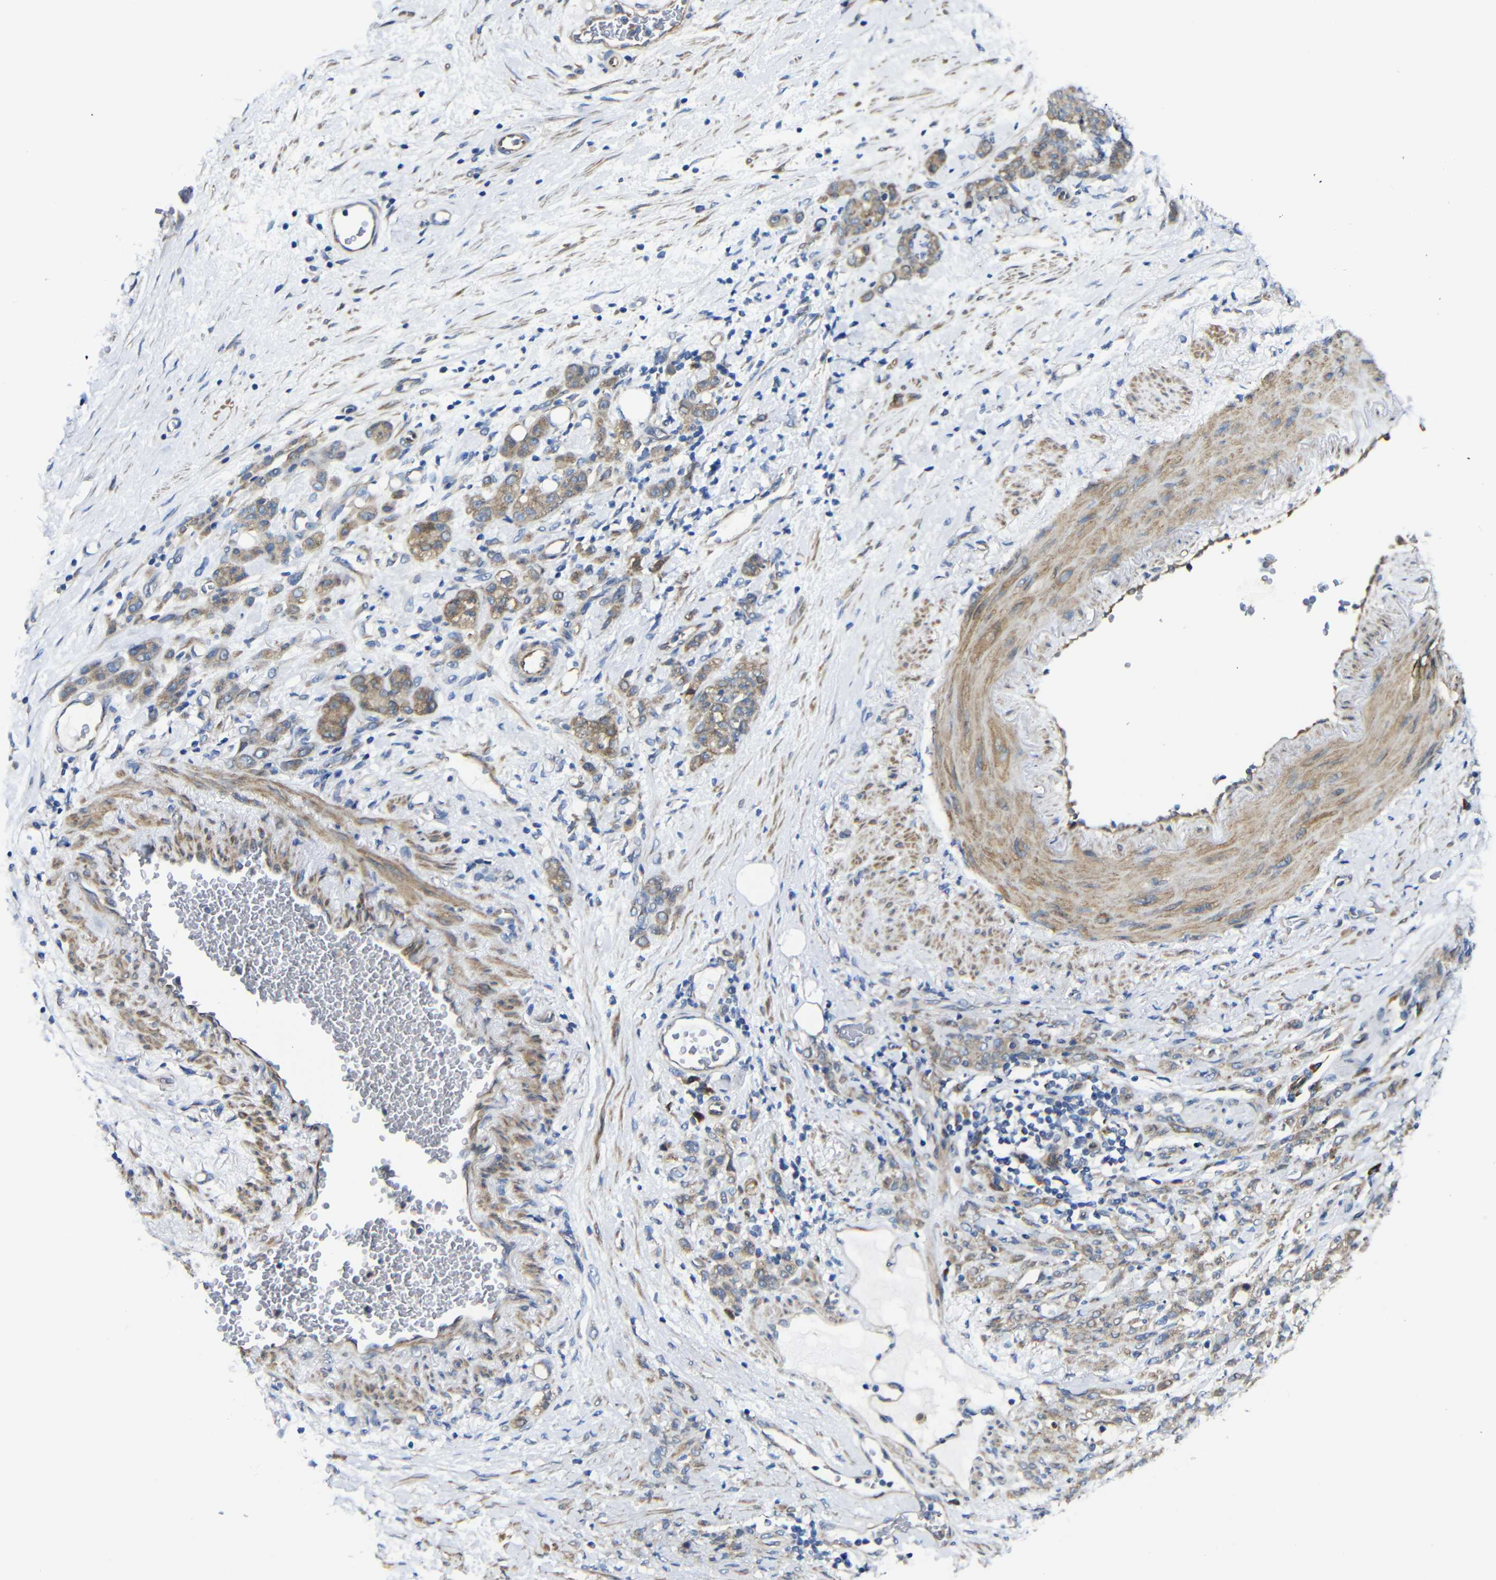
{"staining": {"intensity": "weak", "quantity": ">75%", "location": "cytoplasmic/membranous"}, "tissue": "stomach cancer", "cell_type": "Tumor cells", "image_type": "cancer", "snomed": [{"axis": "morphology", "description": "Adenocarcinoma, NOS"}, {"axis": "topography", "description": "Stomach"}], "caption": "Tumor cells demonstrate low levels of weak cytoplasmic/membranous positivity in about >75% of cells in human stomach adenocarcinoma.", "gene": "DDRGK1", "patient": {"sex": "male", "age": 82}}